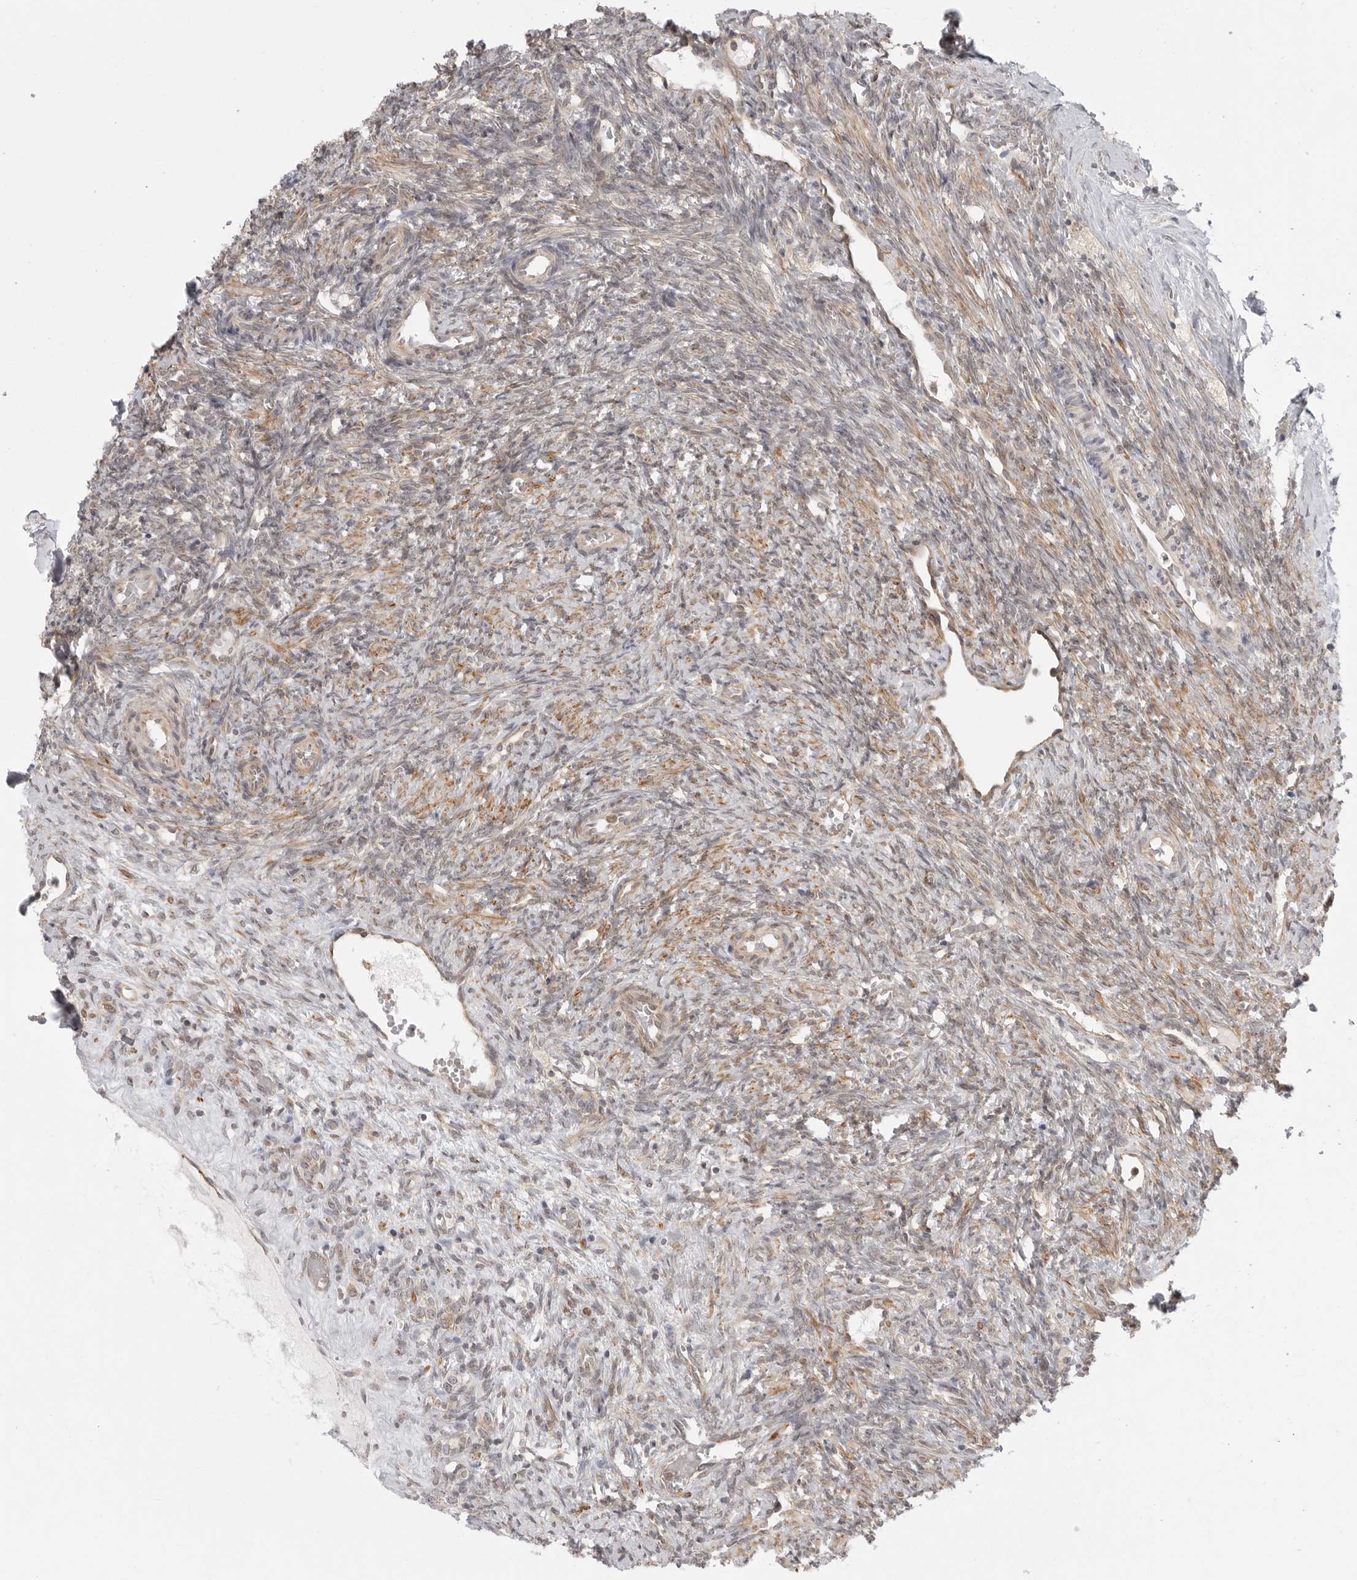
{"staining": {"intensity": "moderate", "quantity": ">75%", "location": "cytoplasmic/membranous"}, "tissue": "ovary", "cell_type": "Follicle cells", "image_type": "normal", "snomed": [{"axis": "morphology", "description": "Normal tissue, NOS"}, {"axis": "topography", "description": "Ovary"}], "caption": "There is medium levels of moderate cytoplasmic/membranous expression in follicle cells of unremarkable ovary, as demonstrated by immunohistochemical staining (brown color).", "gene": "CERS2", "patient": {"sex": "female", "age": 41}}